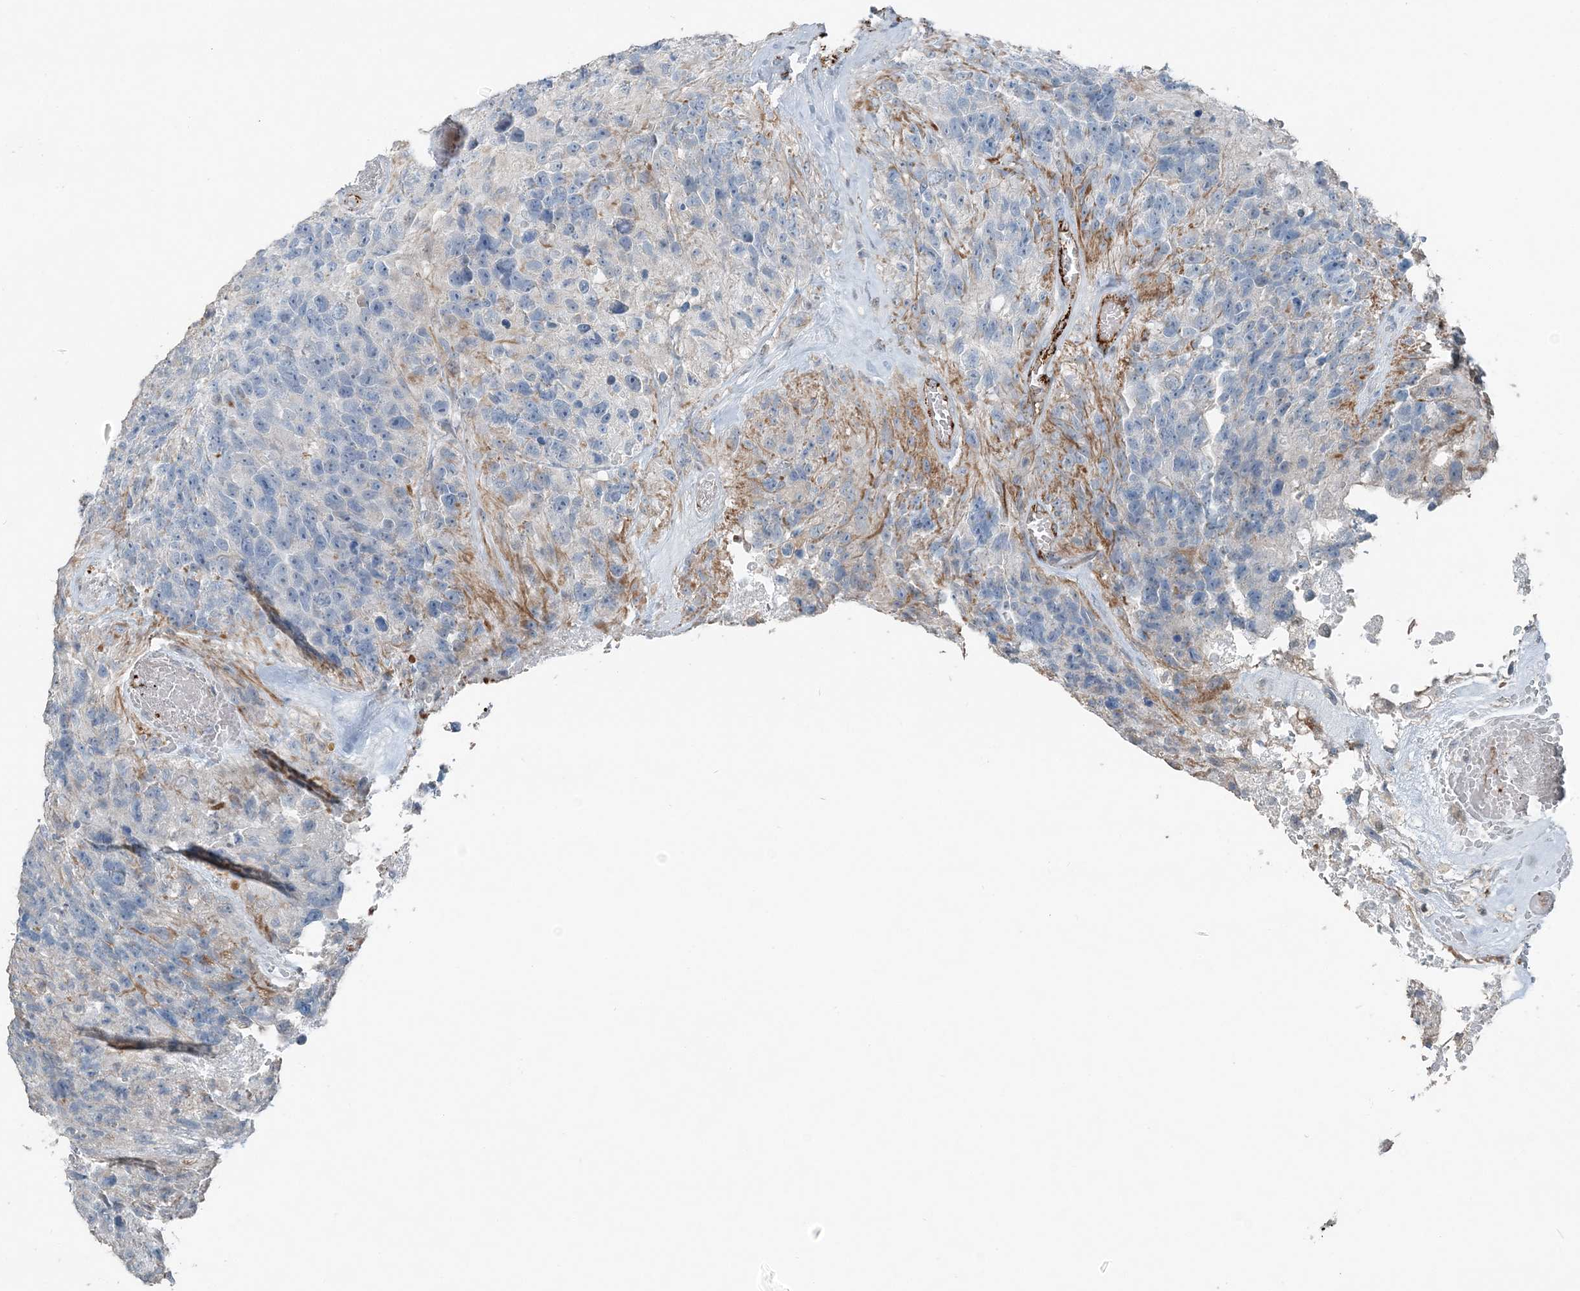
{"staining": {"intensity": "negative", "quantity": "none", "location": "none"}, "tissue": "glioma", "cell_type": "Tumor cells", "image_type": "cancer", "snomed": [{"axis": "morphology", "description": "Glioma, malignant, High grade"}, {"axis": "topography", "description": "Brain"}], "caption": "There is no significant positivity in tumor cells of high-grade glioma (malignant).", "gene": "ELOVL7", "patient": {"sex": "male", "age": 69}}